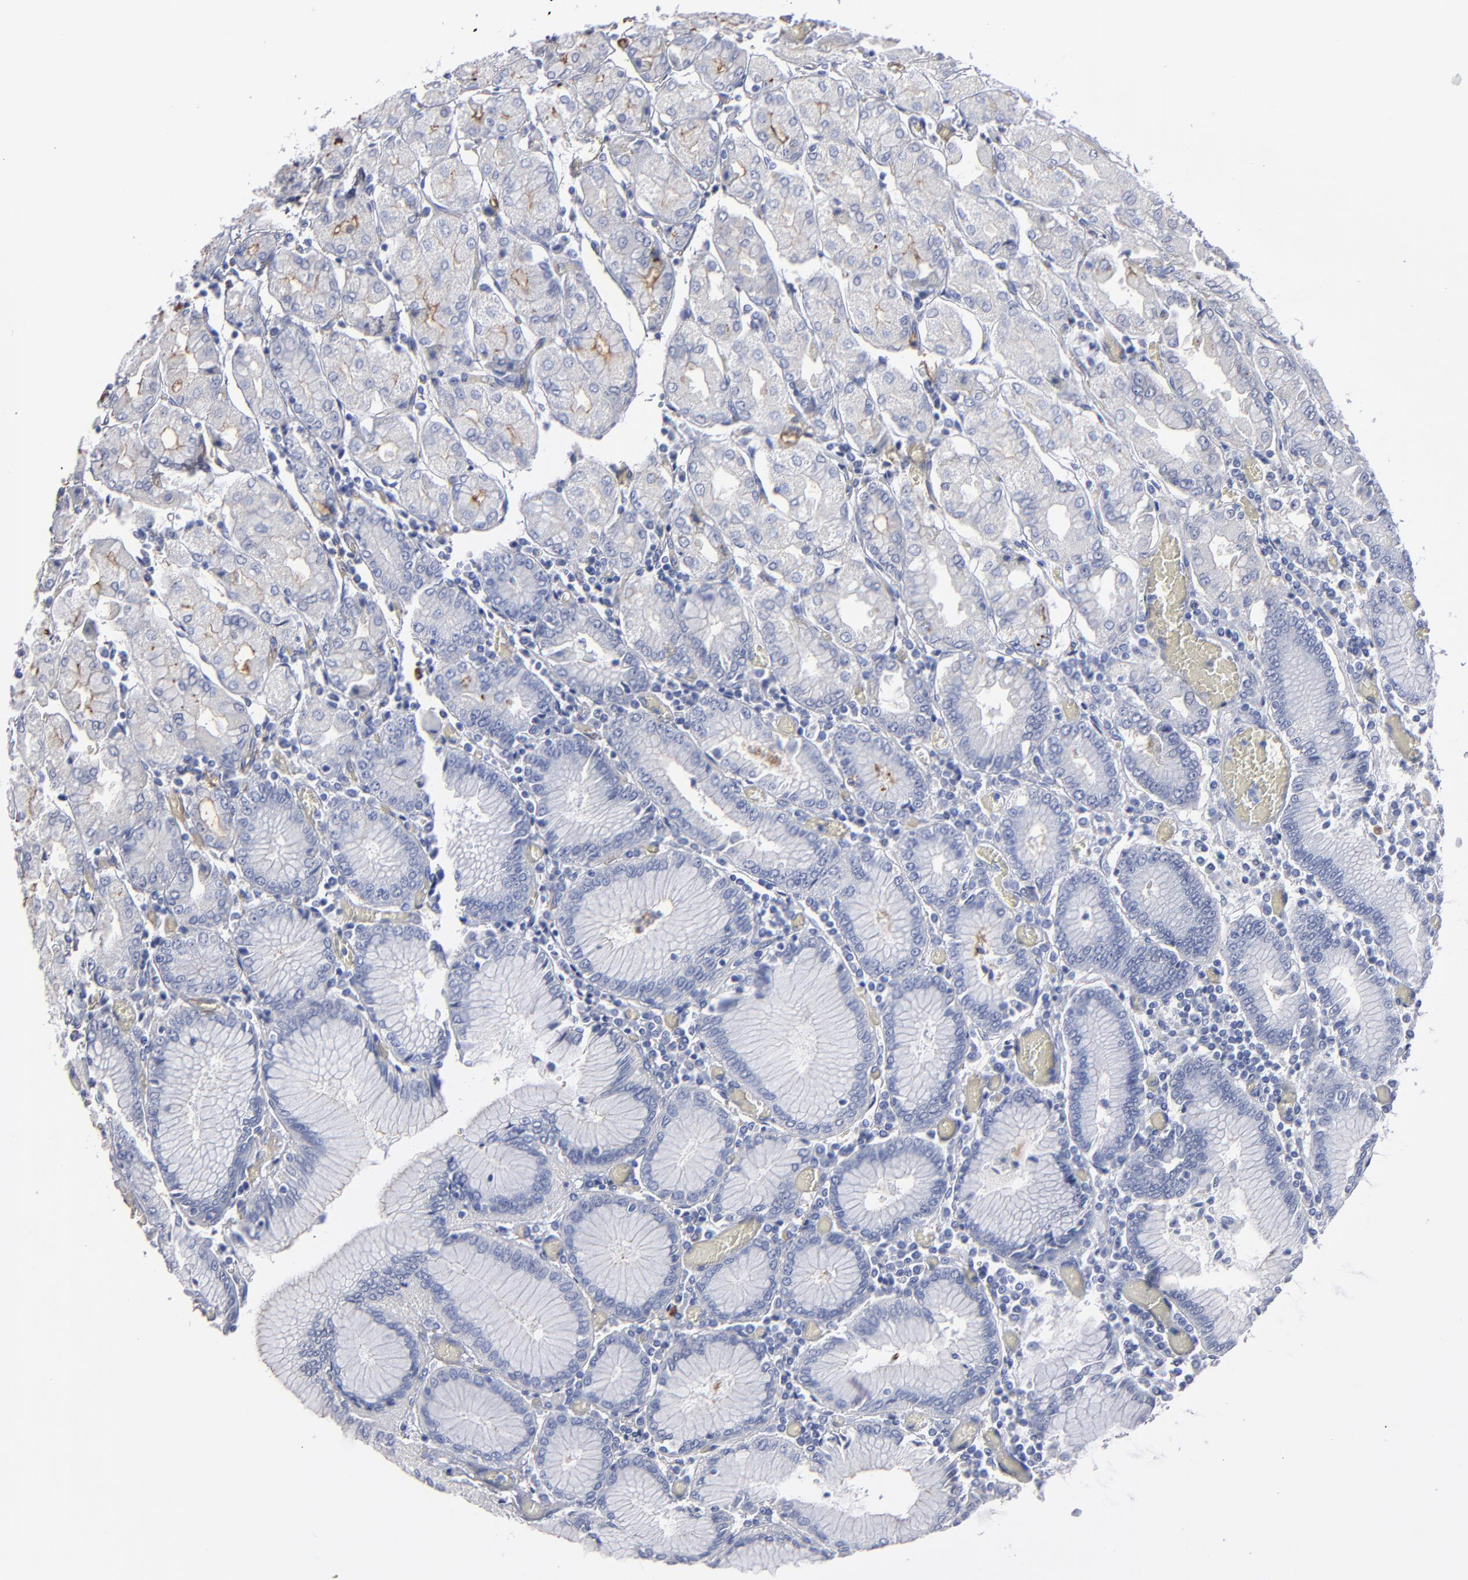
{"staining": {"intensity": "weak", "quantity": "<25%", "location": "cytoplasmic/membranous"}, "tissue": "stomach", "cell_type": "Glandular cells", "image_type": "normal", "snomed": [{"axis": "morphology", "description": "Normal tissue, NOS"}, {"axis": "topography", "description": "Stomach, upper"}], "caption": "Stomach was stained to show a protein in brown. There is no significant staining in glandular cells. Brightfield microscopy of immunohistochemistry (IHC) stained with DAB (brown) and hematoxylin (blue), captured at high magnification.", "gene": "TM4SF1", "patient": {"sex": "male", "age": 78}}